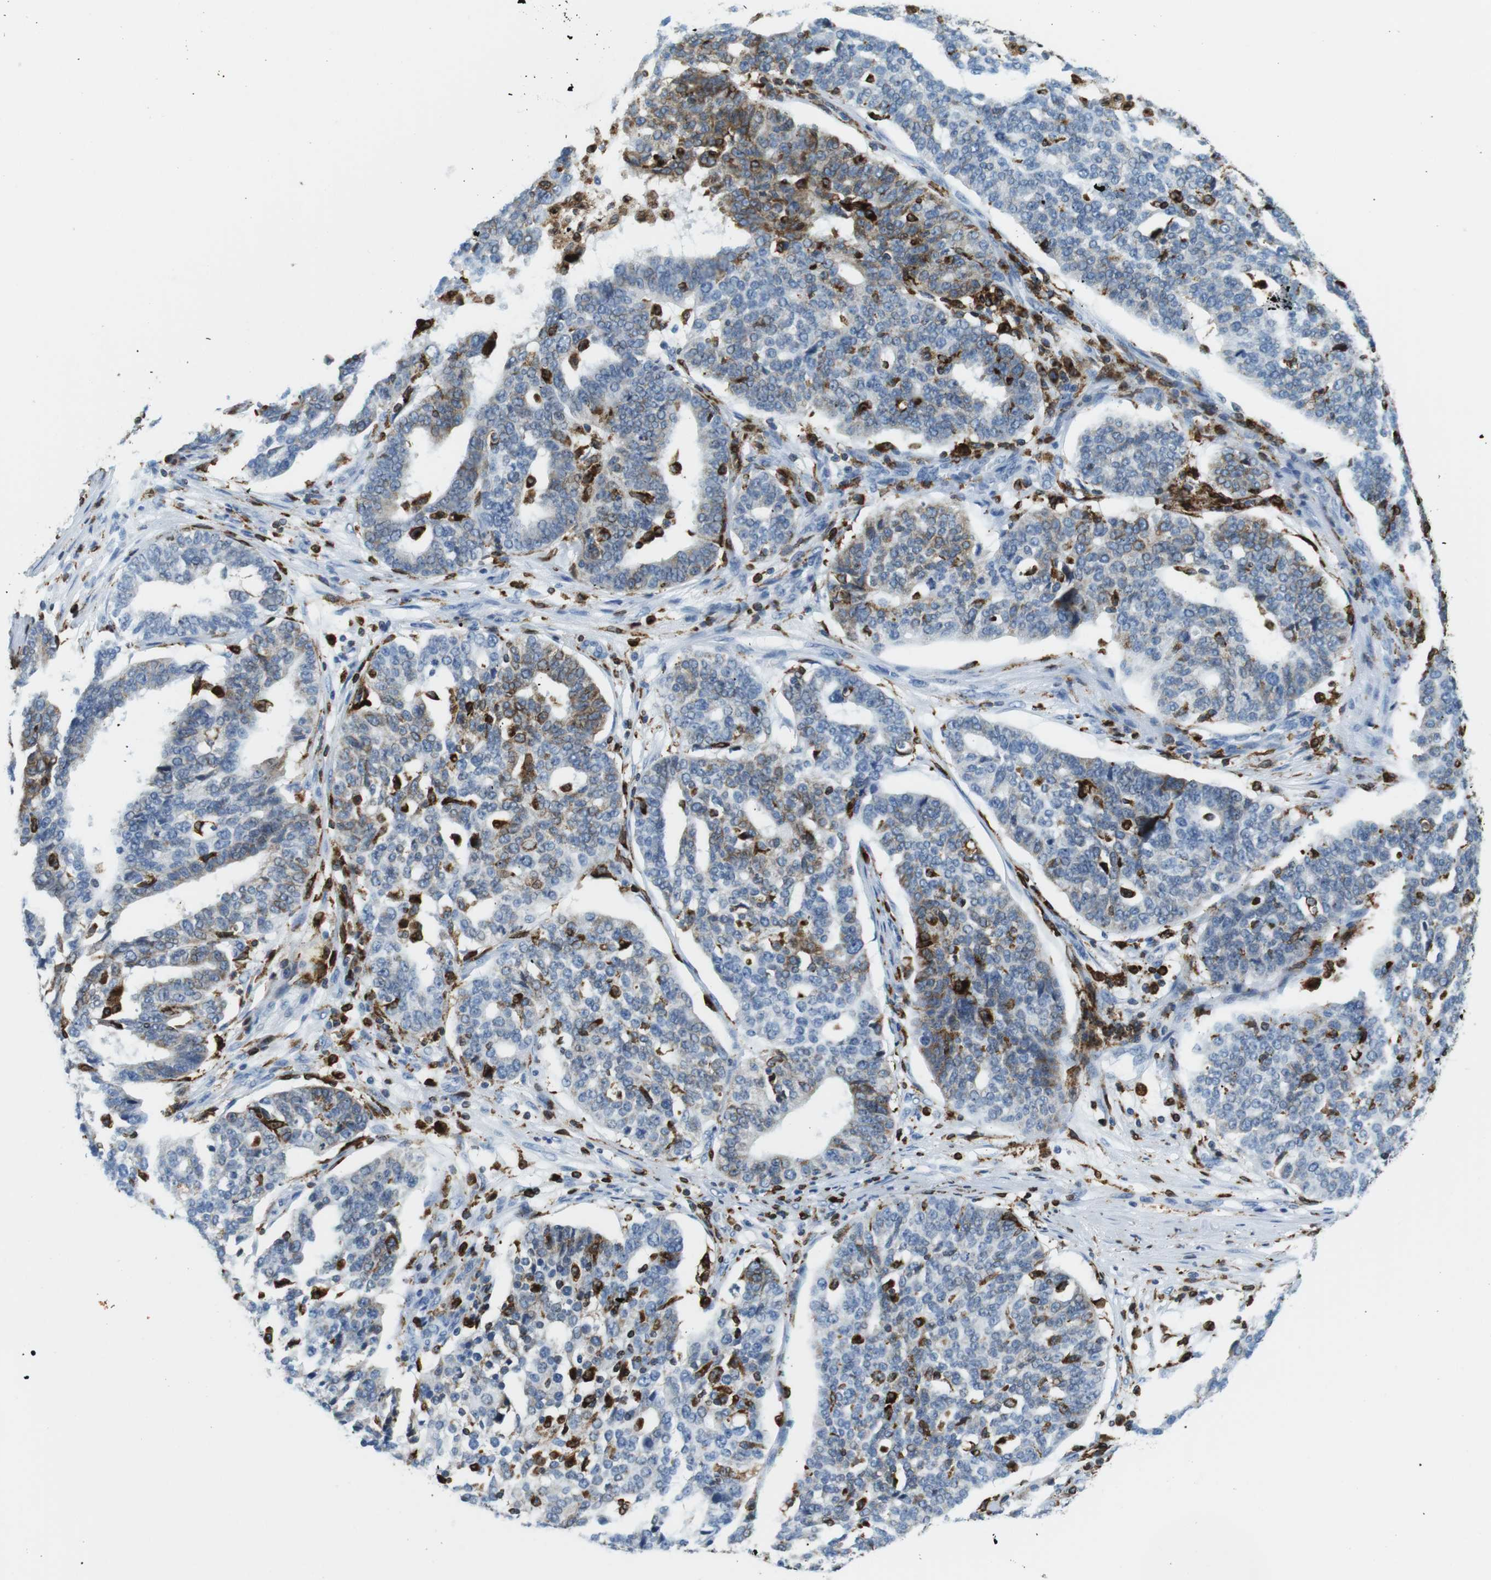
{"staining": {"intensity": "negative", "quantity": "none", "location": "none"}, "tissue": "ovarian cancer", "cell_type": "Tumor cells", "image_type": "cancer", "snomed": [{"axis": "morphology", "description": "Cystadenocarcinoma, serous, NOS"}, {"axis": "topography", "description": "Ovary"}], "caption": "Tumor cells show no significant protein expression in ovarian serous cystadenocarcinoma.", "gene": "CIITA", "patient": {"sex": "female", "age": 59}}